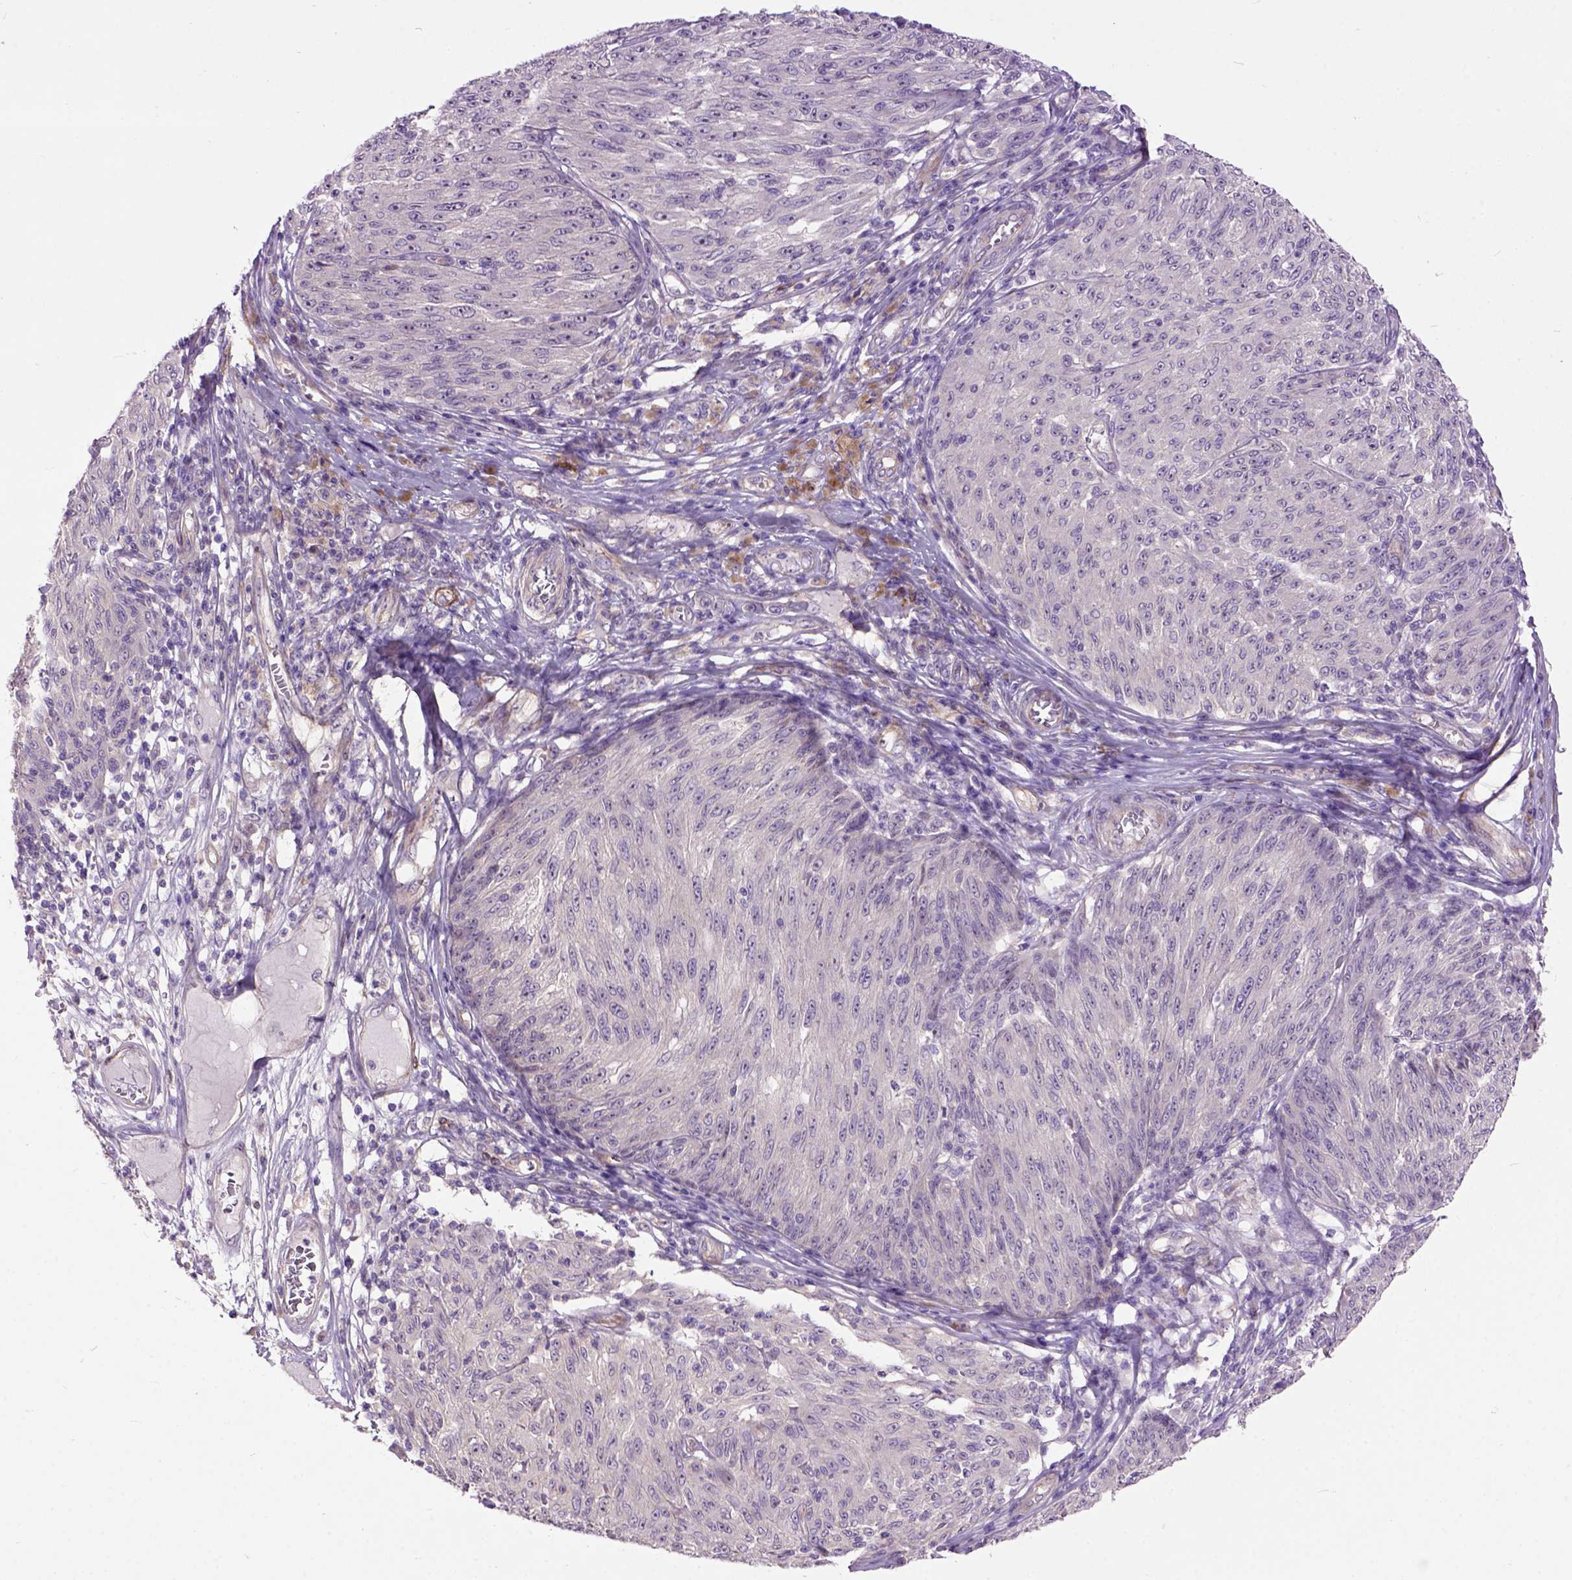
{"staining": {"intensity": "negative", "quantity": "none", "location": "none"}, "tissue": "melanoma", "cell_type": "Tumor cells", "image_type": "cancer", "snomed": [{"axis": "morphology", "description": "Malignant melanoma, NOS"}, {"axis": "topography", "description": "Skin"}], "caption": "Tumor cells show no significant staining in malignant melanoma.", "gene": "MAPT", "patient": {"sex": "male", "age": 85}}